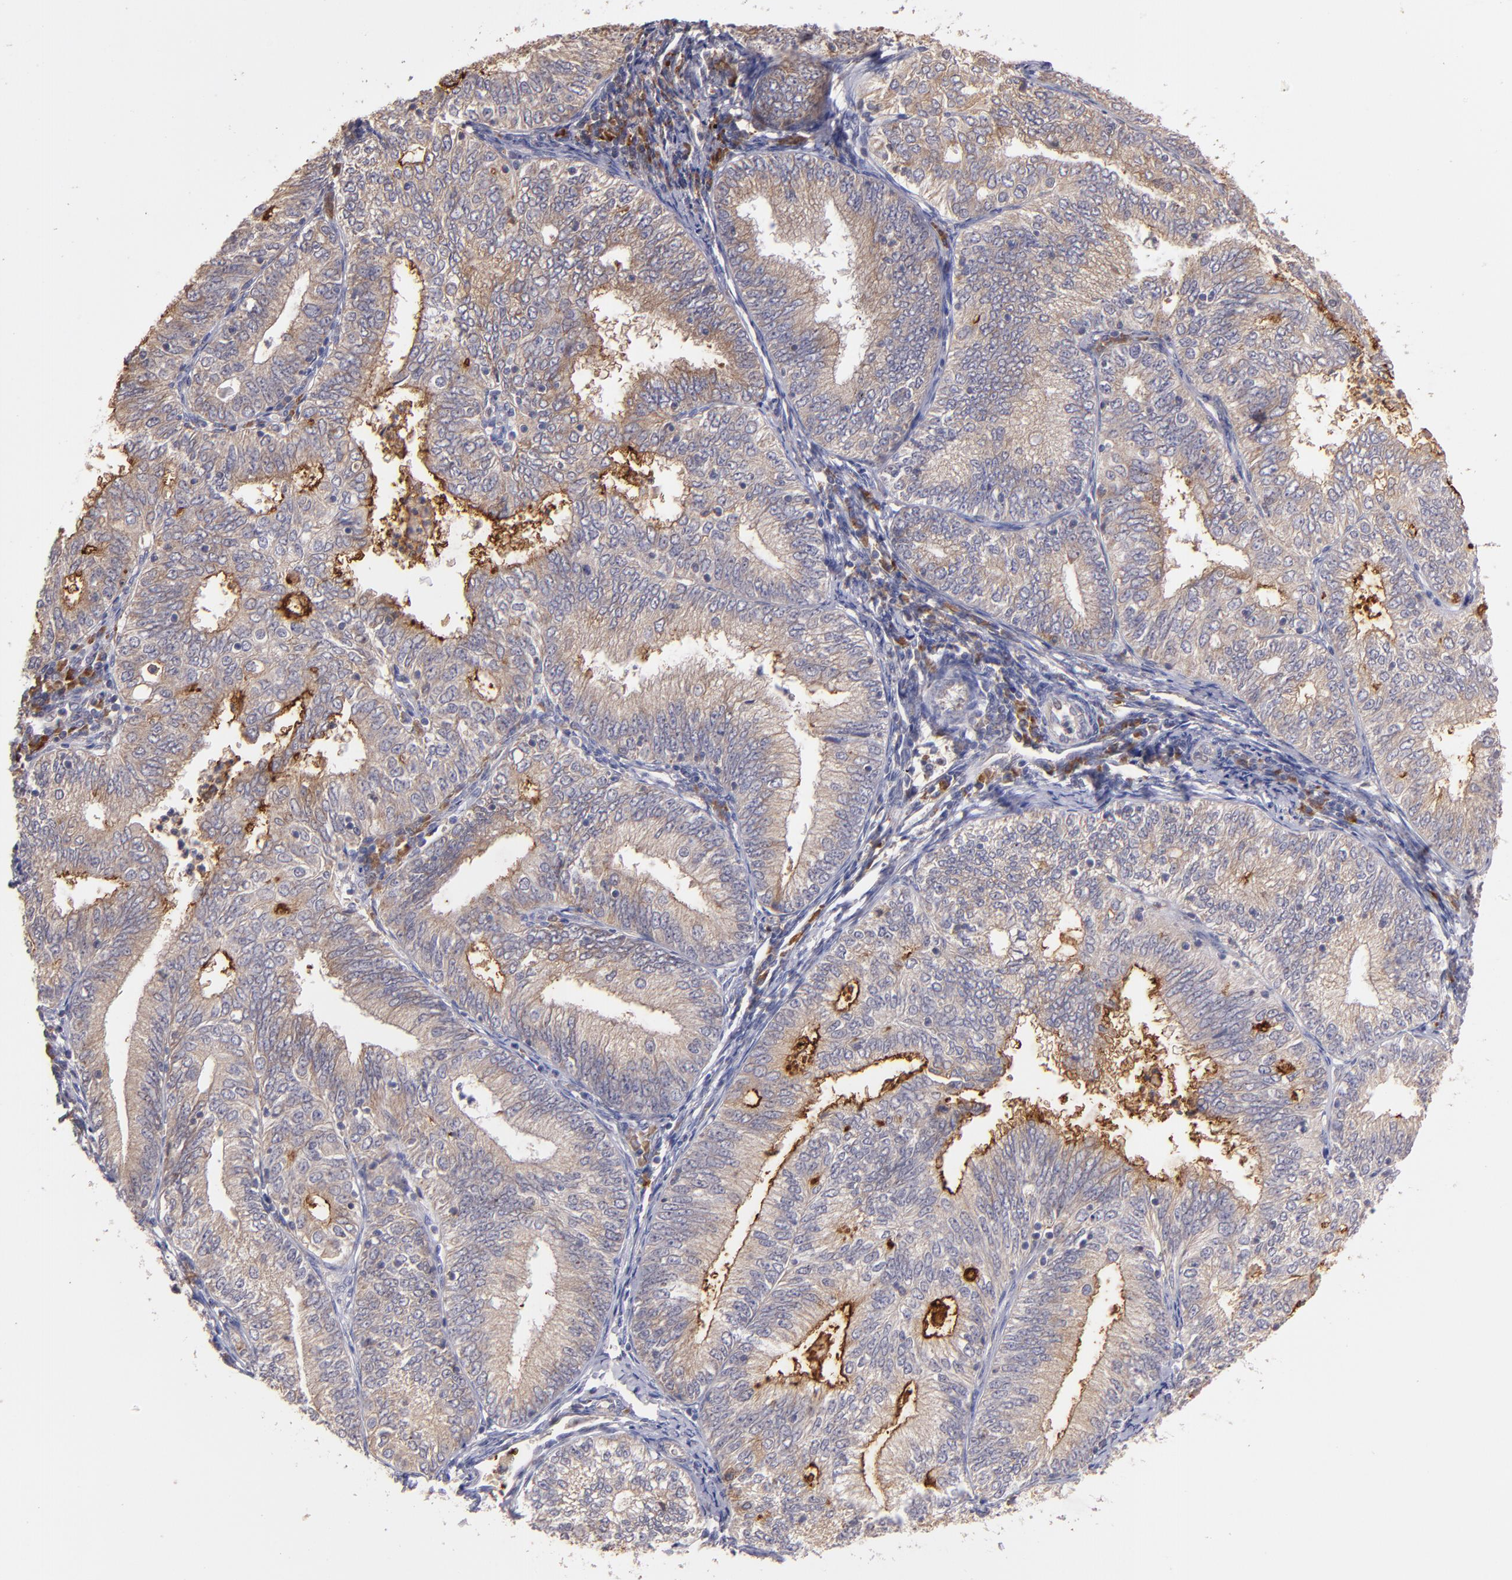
{"staining": {"intensity": "weak", "quantity": ">75%", "location": "cytoplasmic/membranous"}, "tissue": "endometrial cancer", "cell_type": "Tumor cells", "image_type": "cancer", "snomed": [{"axis": "morphology", "description": "Adenocarcinoma, NOS"}, {"axis": "topography", "description": "Endometrium"}], "caption": "Endometrial adenocarcinoma tissue exhibits weak cytoplasmic/membranous positivity in approximately >75% of tumor cells, visualized by immunohistochemistry.", "gene": "IFIH1", "patient": {"sex": "female", "age": 69}}